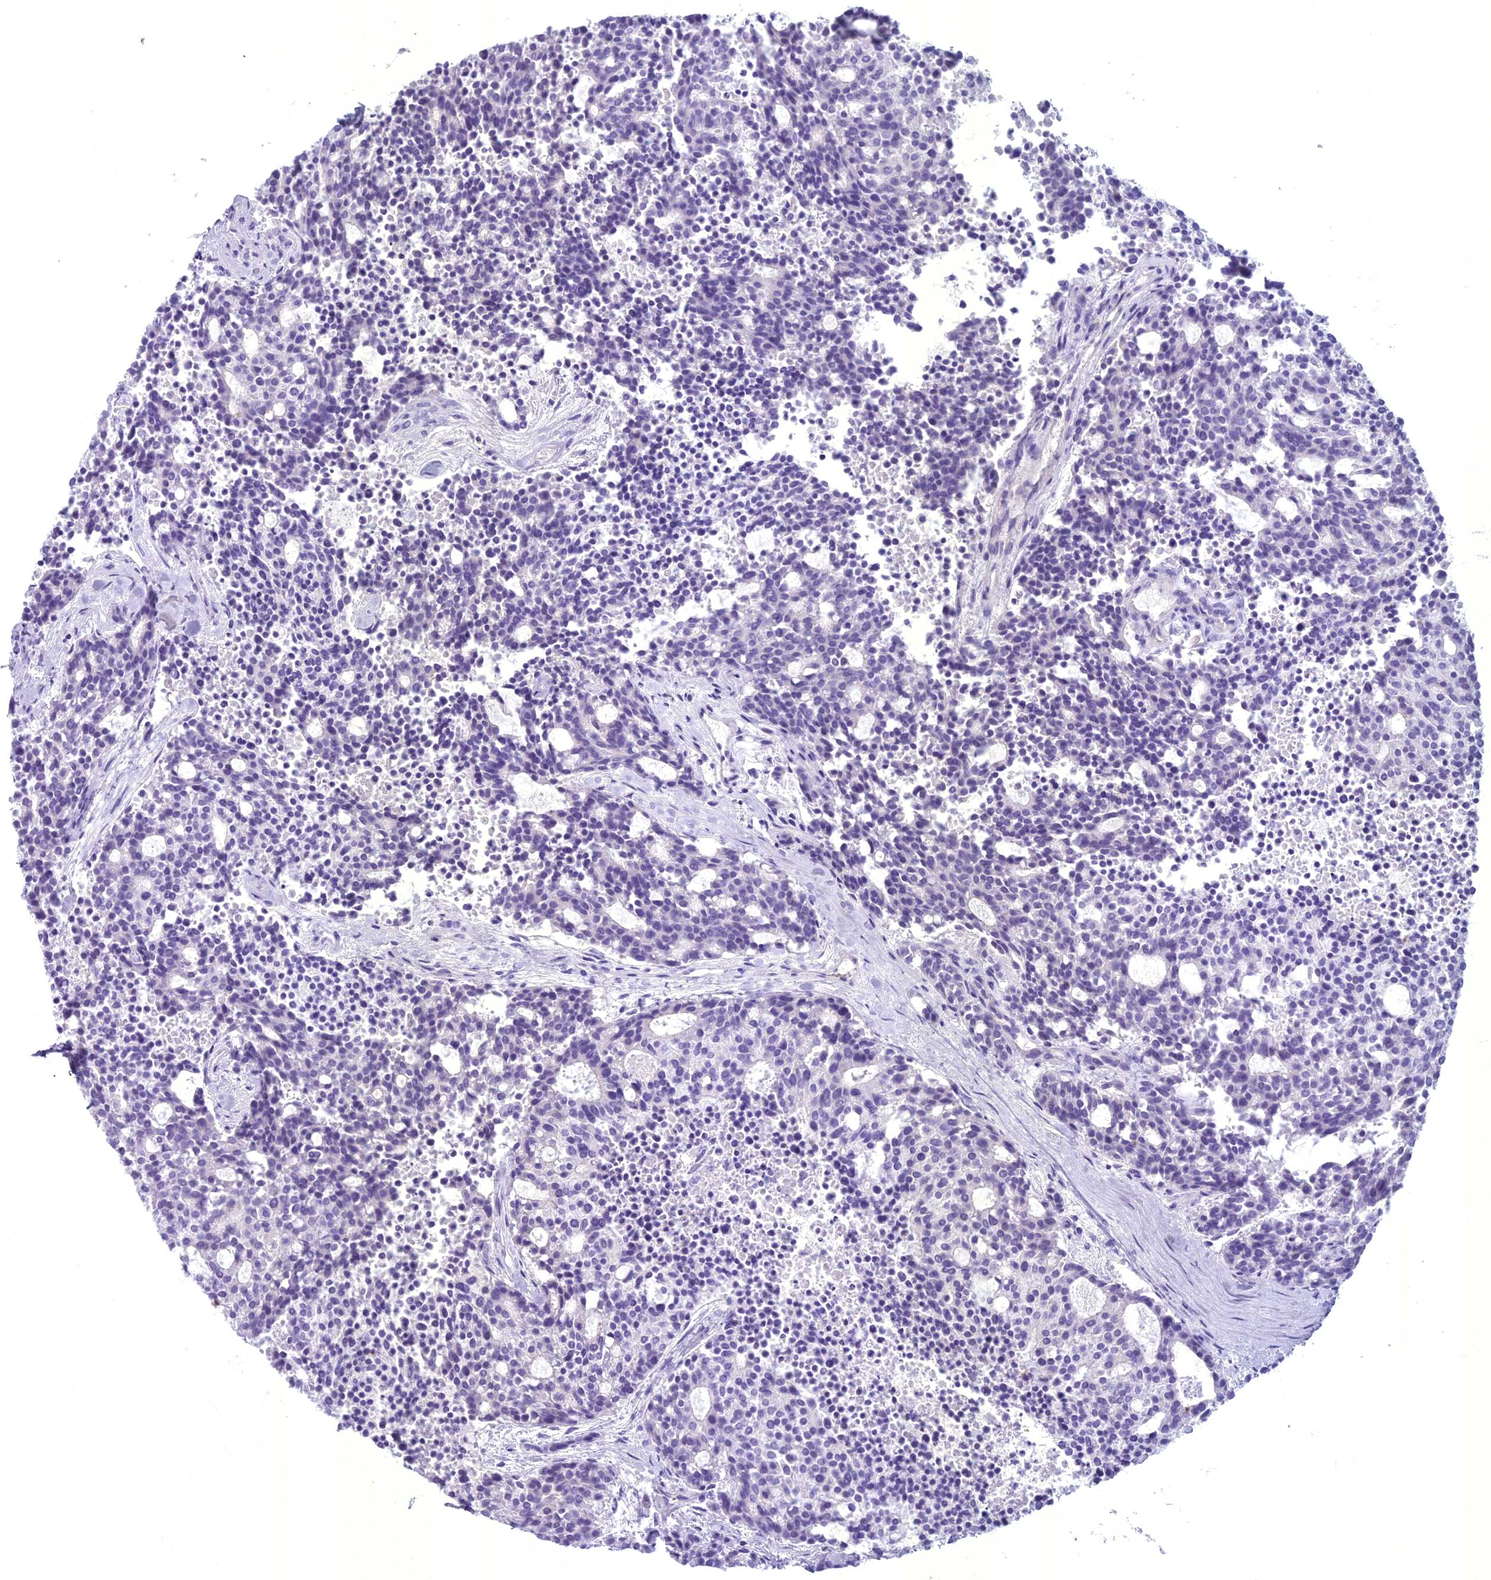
{"staining": {"intensity": "negative", "quantity": "none", "location": "none"}, "tissue": "carcinoid", "cell_type": "Tumor cells", "image_type": "cancer", "snomed": [{"axis": "morphology", "description": "Carcinoid, malignant, NOS"}, {"axis": "topography", "description": "Pancreas"}], "caption": "IHC photomicrograph of neoplastic tissue: carcinoid (malignant) stained with DAB displays no significant protein staining in tumor cells.", "gene": "UNC80", "patient": {"sex": "female", "age": 54}}